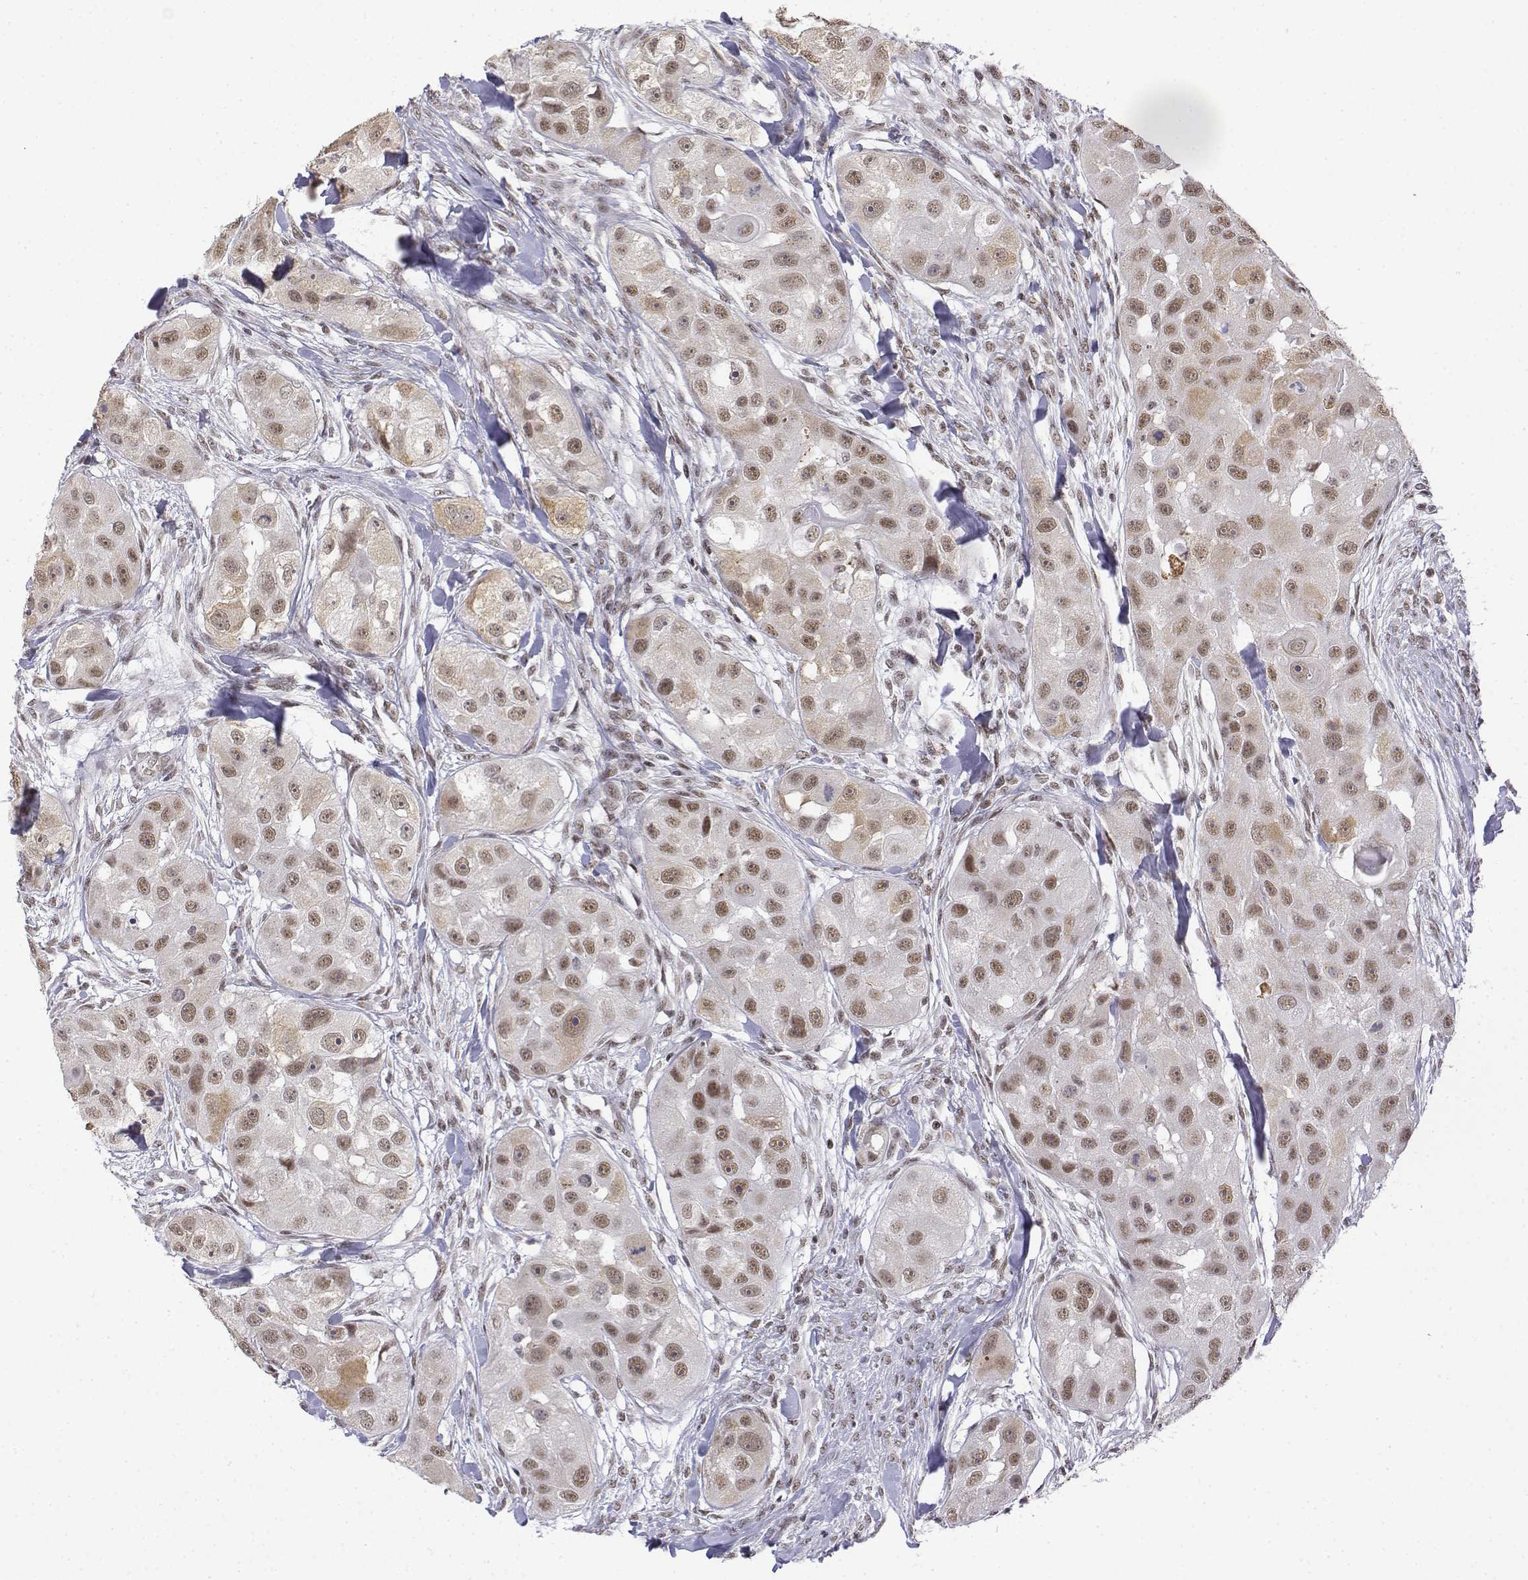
{"staining": {"intensity": "weak", "quantity": ">75%", "location": "nuclear"}, "tissue": "head and neck cancer", "cell_type": "Tumor cells", "image_type": "cancer", "snomed": [{"axis": "morphology", "description": "Squamous cell carcinoma, NOS"}, {"axis": "topography", "description": "Head-Neck"}], "caption": "Immunohistochemical staining of human head and neck squamous cell carcinoma displays low levels of weak nuclear positivity in about >75% of tumor cells. (DAB (3,3'-diaminobenzidine) IHC with brightfield microscopy, high magnification).", "gene": "SETD1A", "patient": {"sex": "male", "age": 51}}